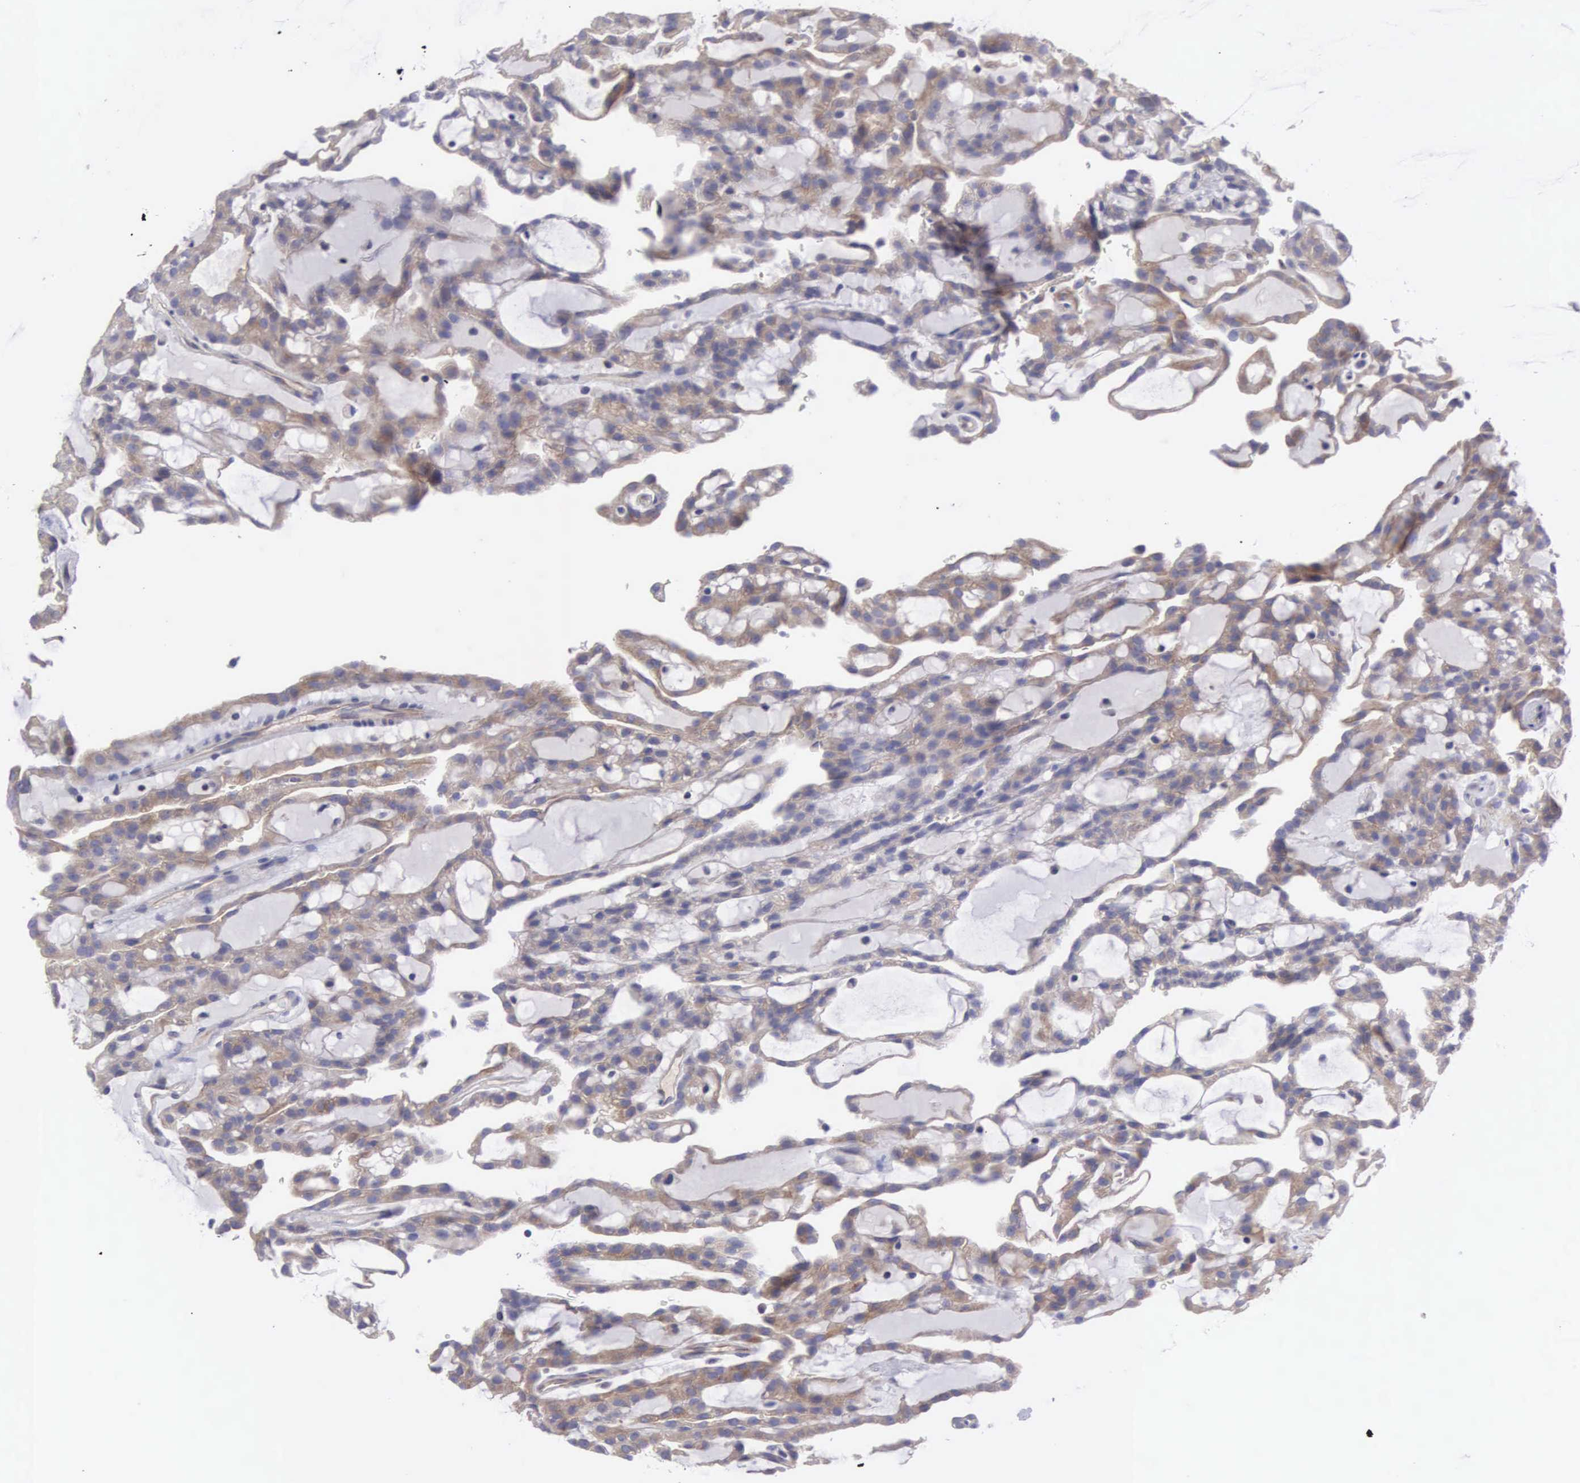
{"staining": {"intensity": "weak", "quantity": "25%-75%", "location": "cytoplasmic/membranous"}, "tissue": "renal cancer", "cell_type": "Tumor cells", "image_type": "cancer", "snomed": [{"axis": "morphology", "description": "Adenocarcinoma, NOS"}, {"axis": "topography", "description": "Kidney"}], "caption": "Immunohistochemical staining of adenocarcinoma (renal) demonstrates low levels of weak cytoplasmic/membranous positivity in about 25%-75% of tumor cells. (brown staining indicates protein expression, while blue staining denotes nuclei).", "gene": "SLITRK4", "patient": {"sex": "male", "age": 63}}